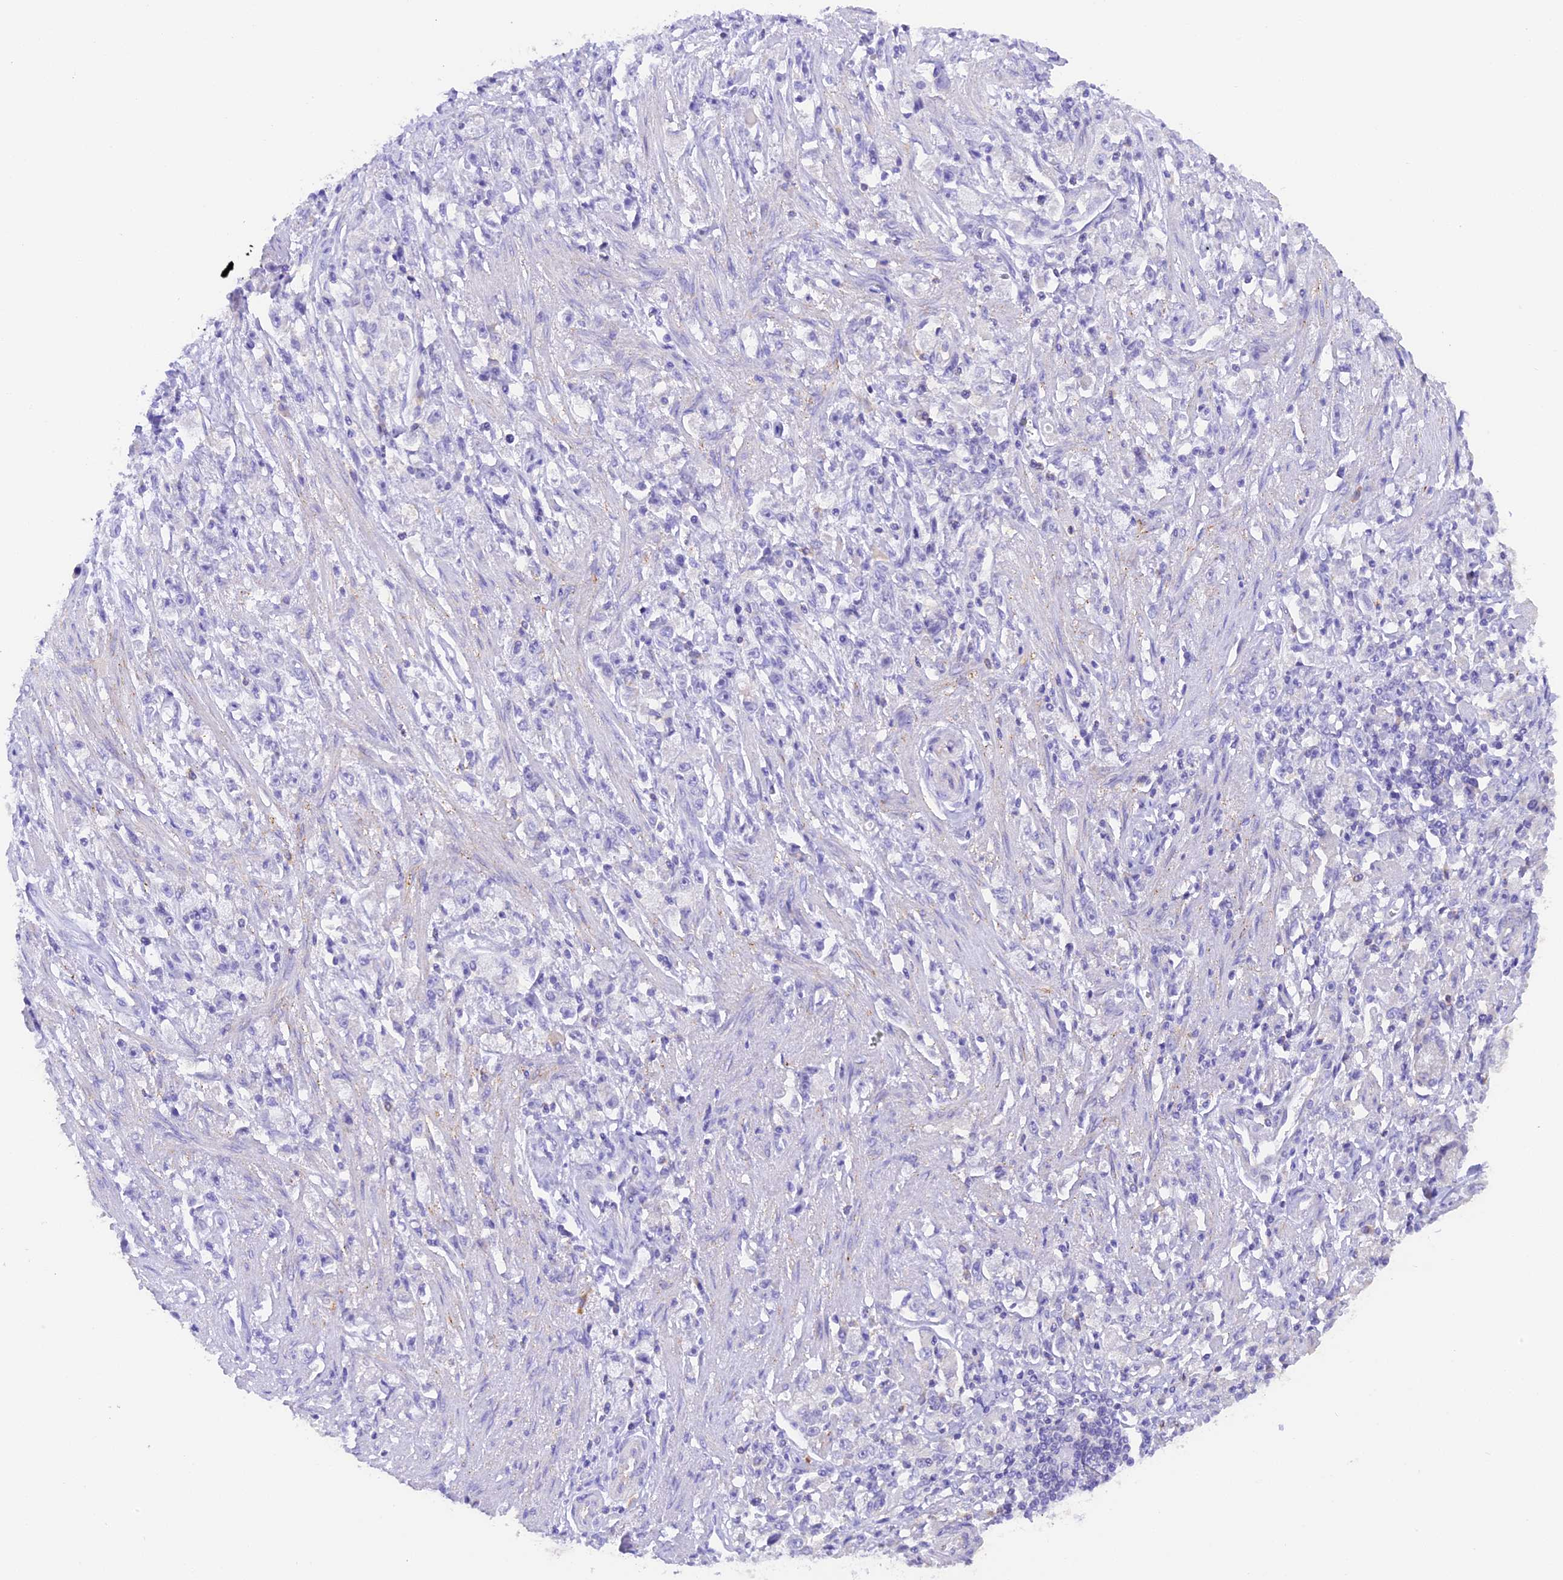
{"staining": {"intensity": "negative", "quantity": "none", "location": "none"}, "tissue": "stomach cancer", "cell_type": "Tumor cells", "image_type": "cancer", "snomed": [{"axis": "morphology", "description": "Adenocarcinoma, NOS"}, {"axis": "topography", "description": "Stomach"}], "caption": "Protein analysis of stomach adenocarcinoma demonstrates no significant expression in tumor cells.", "gene": "COL6A5", "patient": {"sex": "female", "age": 59}}